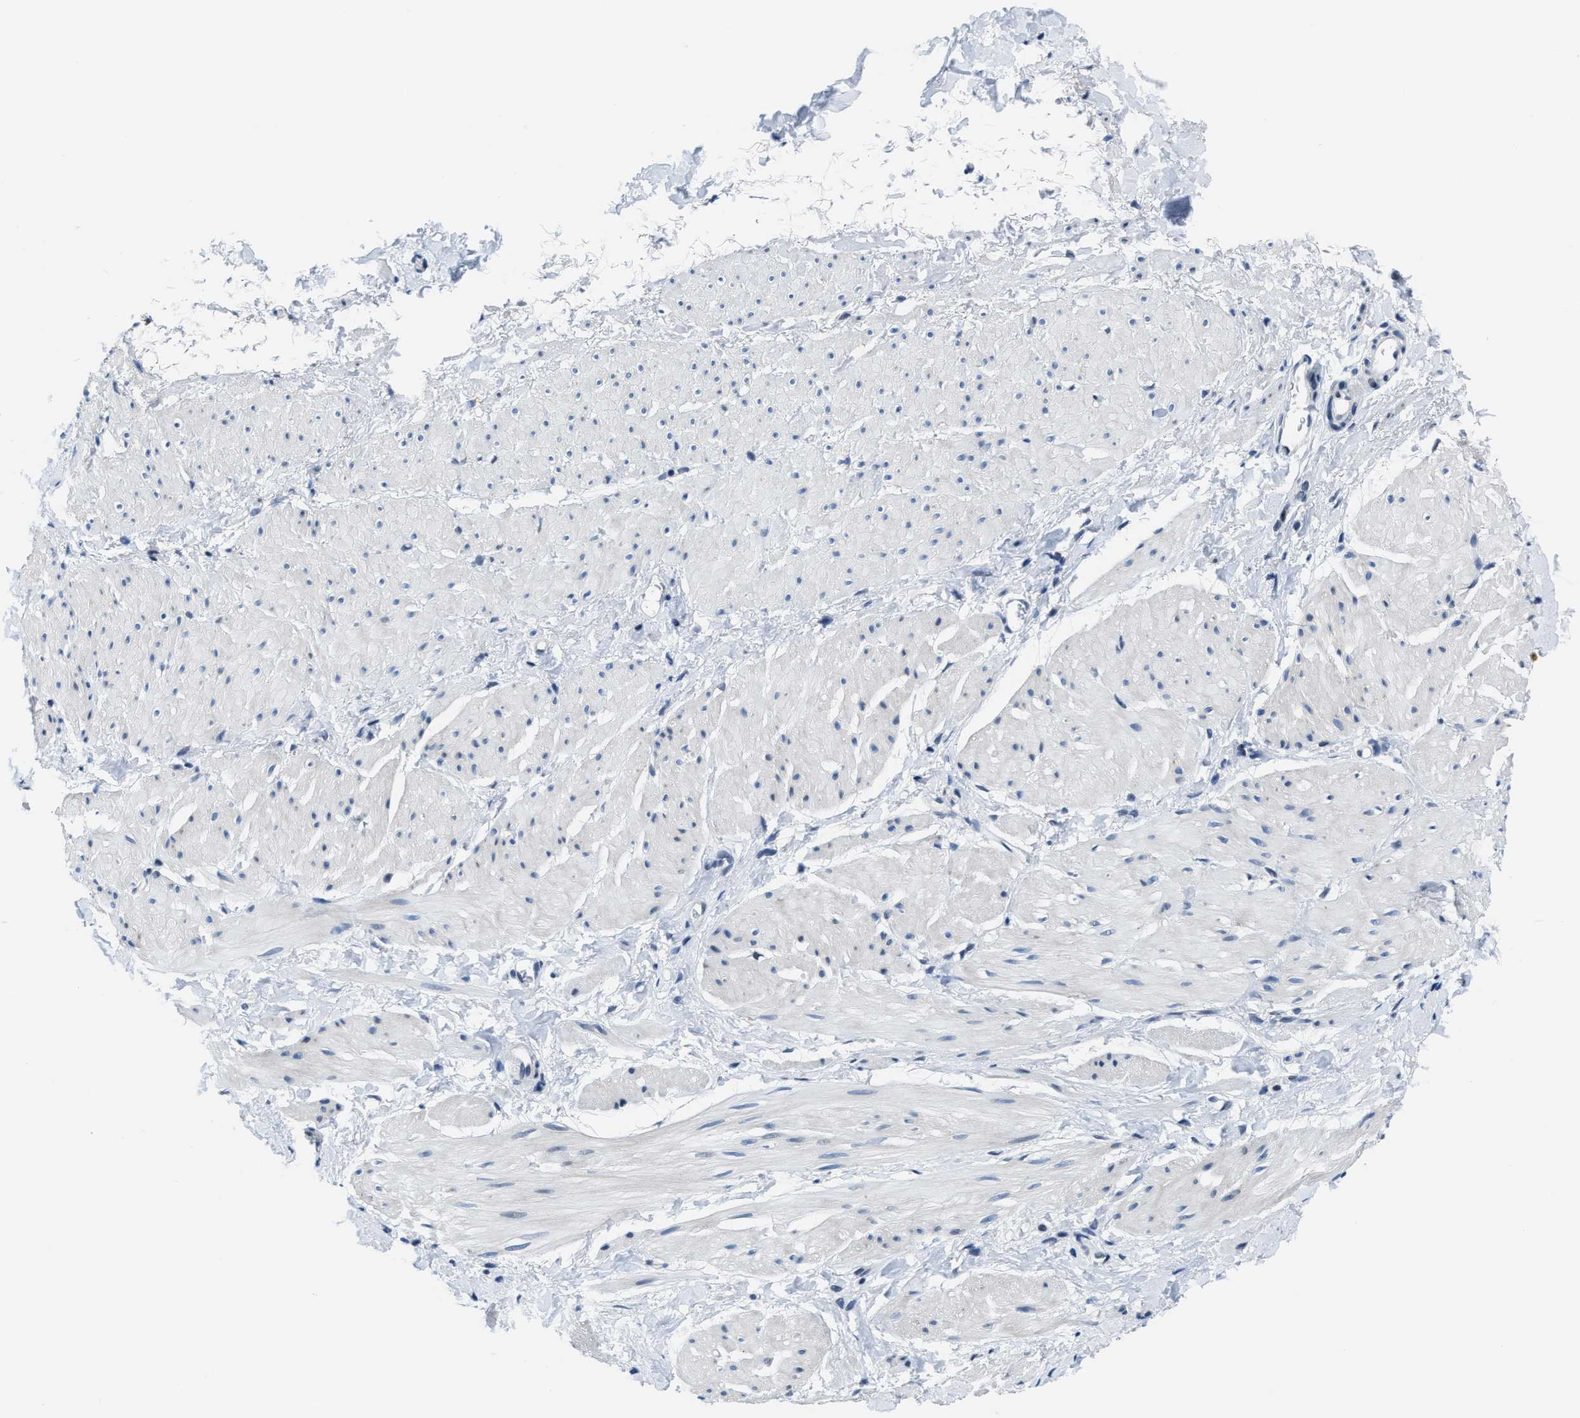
{"staining": {"intensity": "negative", "quantity": "none", "location": "none"}, "tissue": "smooth muscle", "cell_type": "Smooth muscle cells", "image_type": "normal", "snomed": [{"axis": "morphology", "description": "Normal tissue, NOS"}, {"axis": "topography", "description": "Smooth muscle"}], "caption": "This photomicrograph is of unremarkable smooth muscle stained with IHC to label a protein in brown with the nuclei are counter-stained blue. There is no staining in smooth muscle cells.", "gene": "ASZ1", "patient": {"sex": "male", "age": 16}}